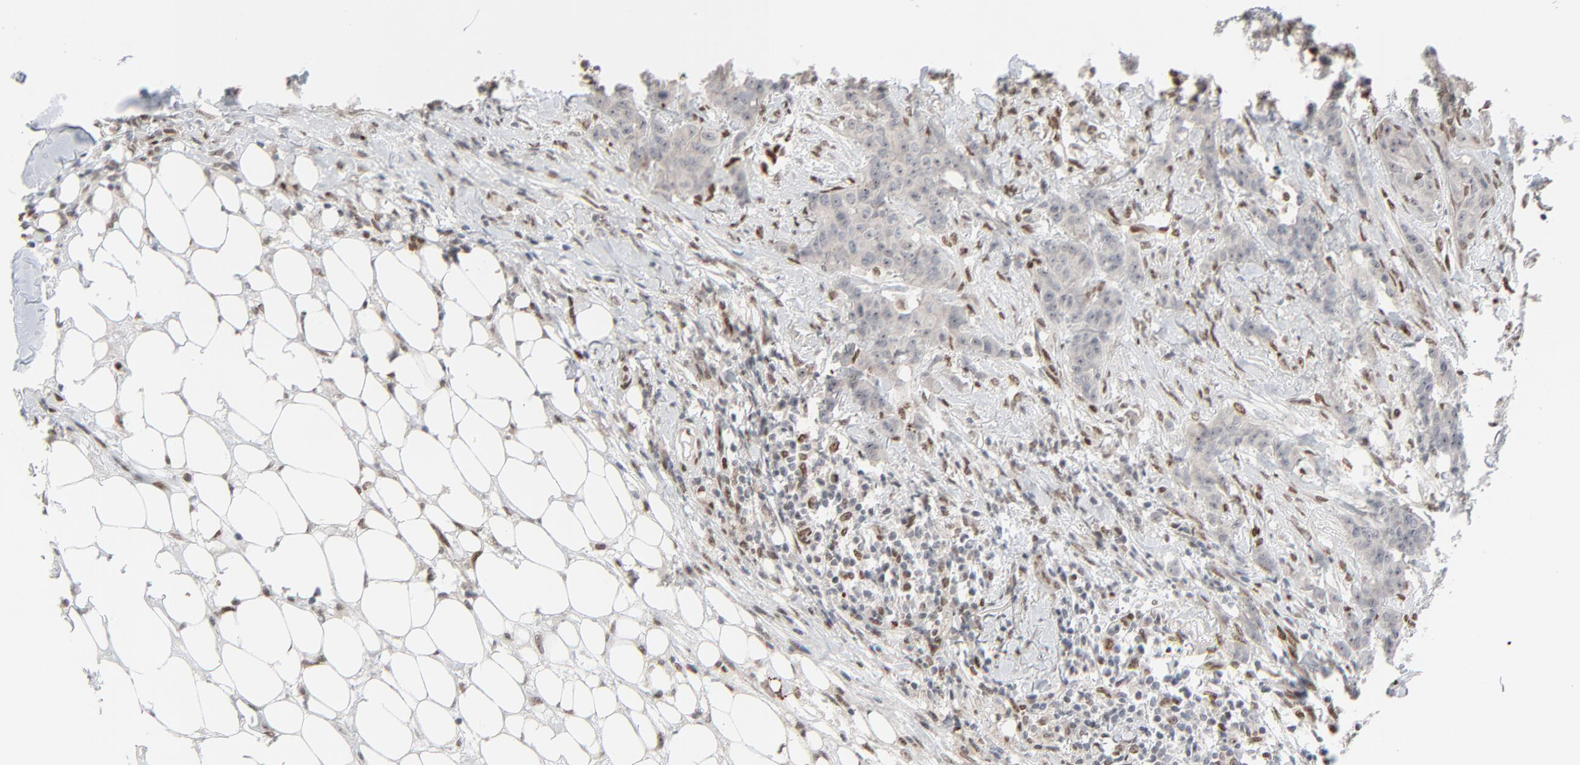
{"staining": {"intensity": "moderate", "quantity": ">75%", "location": "nuclear"}, "tissue": "breast cancer", "cell_type": "Tumor cells", "image_type": "cancer", "snomed": [{"axis": "morphology", "description": "Duct carcinoma"}, {"axis": "topography", "description": "Breast"}], "caption": "Immunohistochemistry of human breast cancer (invasive ductal carcinoma) displays medium levels of moderate nuclear expression in about >75% of tumor cells.", "gene": "CUX1", "patient": {"sex": "female", "age": 40}}